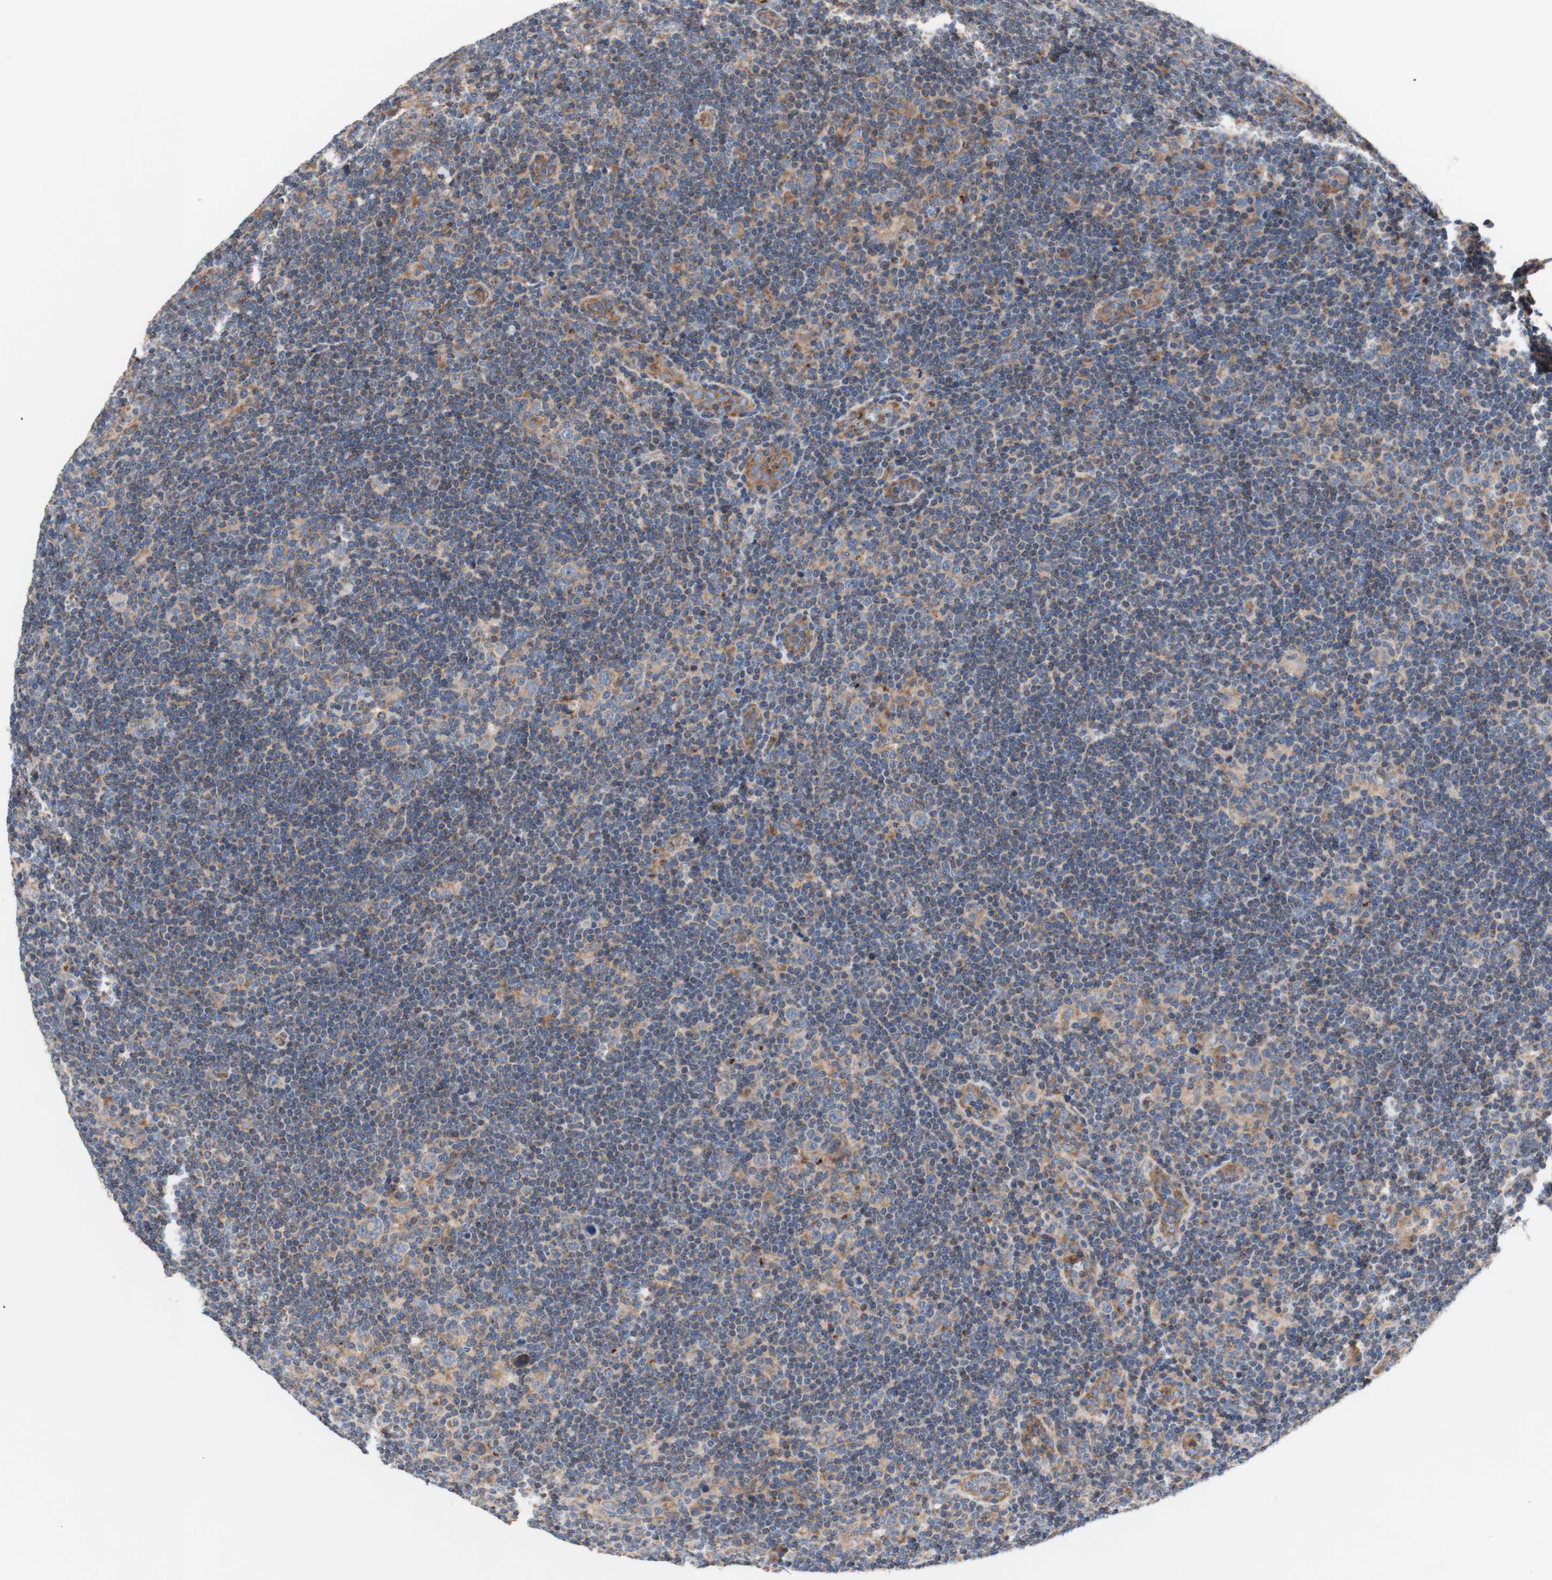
{"staining": {"intensity": "weak", "quantity": "25%-75%", "location": "cytoplasmic/membranous"}, "tissue": "lymphoma", "cell_type": "Tumor cells", "image_type": "cancer", "snomed": [{"axis": "morphology", "description": "Hodgkin's disease, NOS"}, {"axis": "topography", "description": "Lymph node"}], "caption": "IHC staining of lymphoma, which demonstrates low levels of weak cytoplasmic/membranous expression in approximately 25%-75% of tumor cells indicating weak cytoplasmic/membranous protein staining. The staining was performed using DAB (3,3'-diaminobenzidine) (brown) for protein detection and nuclei were counterstained in hematoxylin (blue).", "gene": "FMR1", "patient": {"sex": "female", "age": 57}}